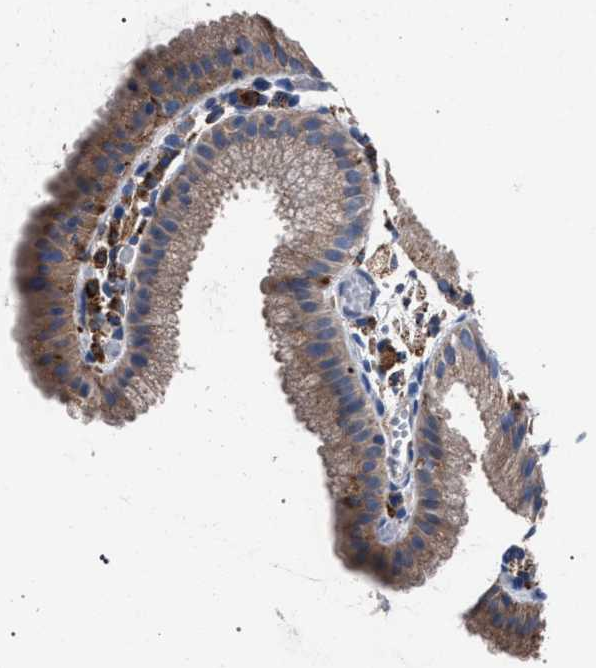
{"staining": {"intensity": "moderate", "quantity": ">75%", "location": "cytoplasmic/membranous"}, "tissue": "gallbladder", "cell_type": "Glandular cells", "image_type": "normal", "snomed": [{"axis": "morphology", "description": "Normal tissue, NOS"}, {"axis": "topography", "description": "Gallbladder"}], "caption": "Moderate cytoplasmic/membranous protein expression is present in about >75% of glandular cells in gallbladder.", "gene": "ATP6V0A1", "patient": {"sex": "female", "age": 26}}